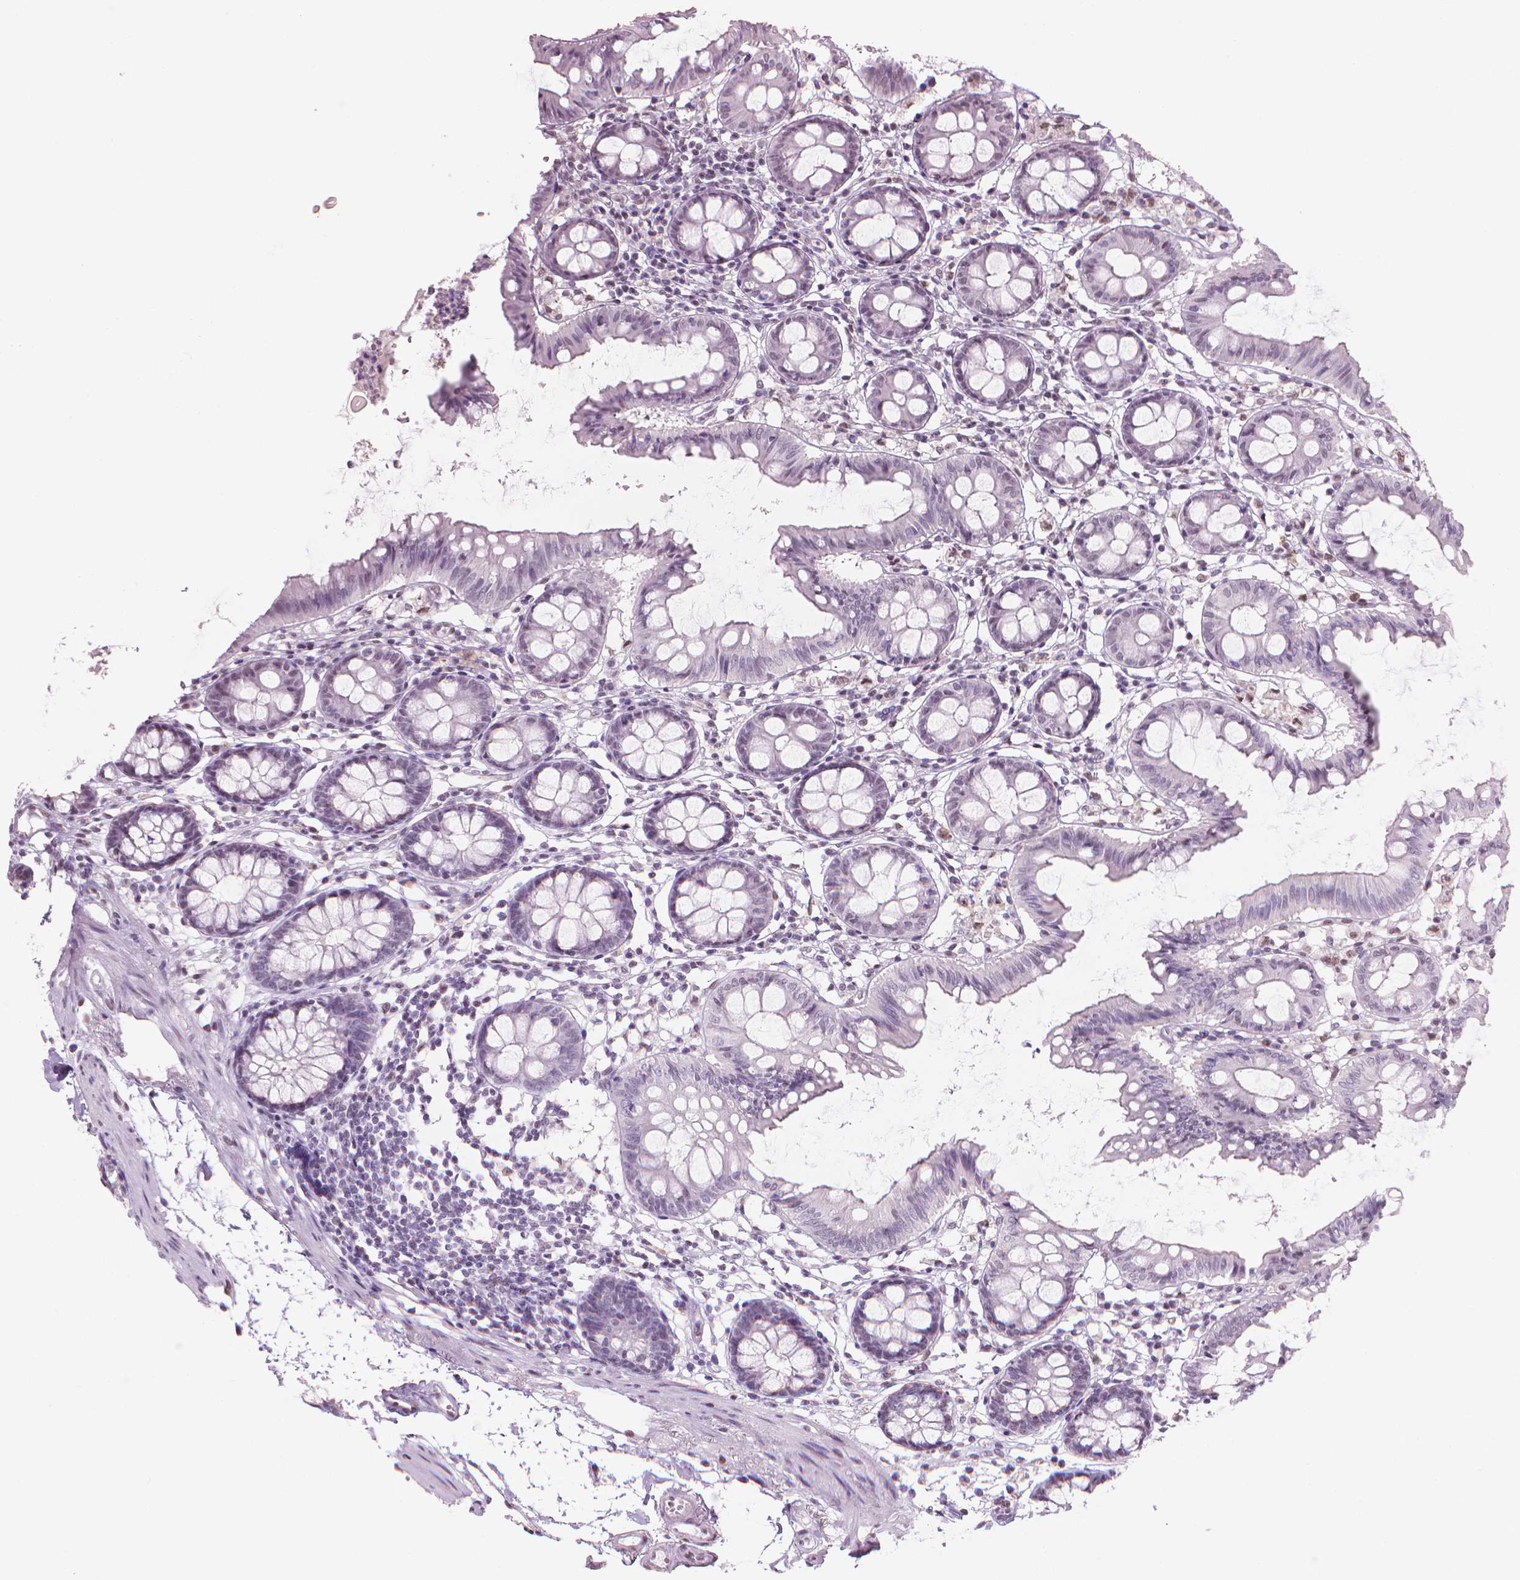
{"staining": {"intensity": "negative", "quantity": "none", "location": "none"}, "tissue": "colon", "cell_type": "Endothelial cells", "image_type": "normal", "snomed": [{"axis": "morphology", "description": "Normal tissue, NOS"}, {"axis": "topography", "description": "Colon"}], "caption": "Immunohistochemistry histopathology image of normal colon: human colon stained with DAB shows no significant protein positivity in endothelial cells. The staining was performed using DAB (3,3'-diaminobenzidine) to visualize the protein expression in brown, while the nuclei were stained in blue with hematoxylin (Magnification: 20x).", "gene": "PIAS2", "patient": {"sex": "female", "age": 84}}